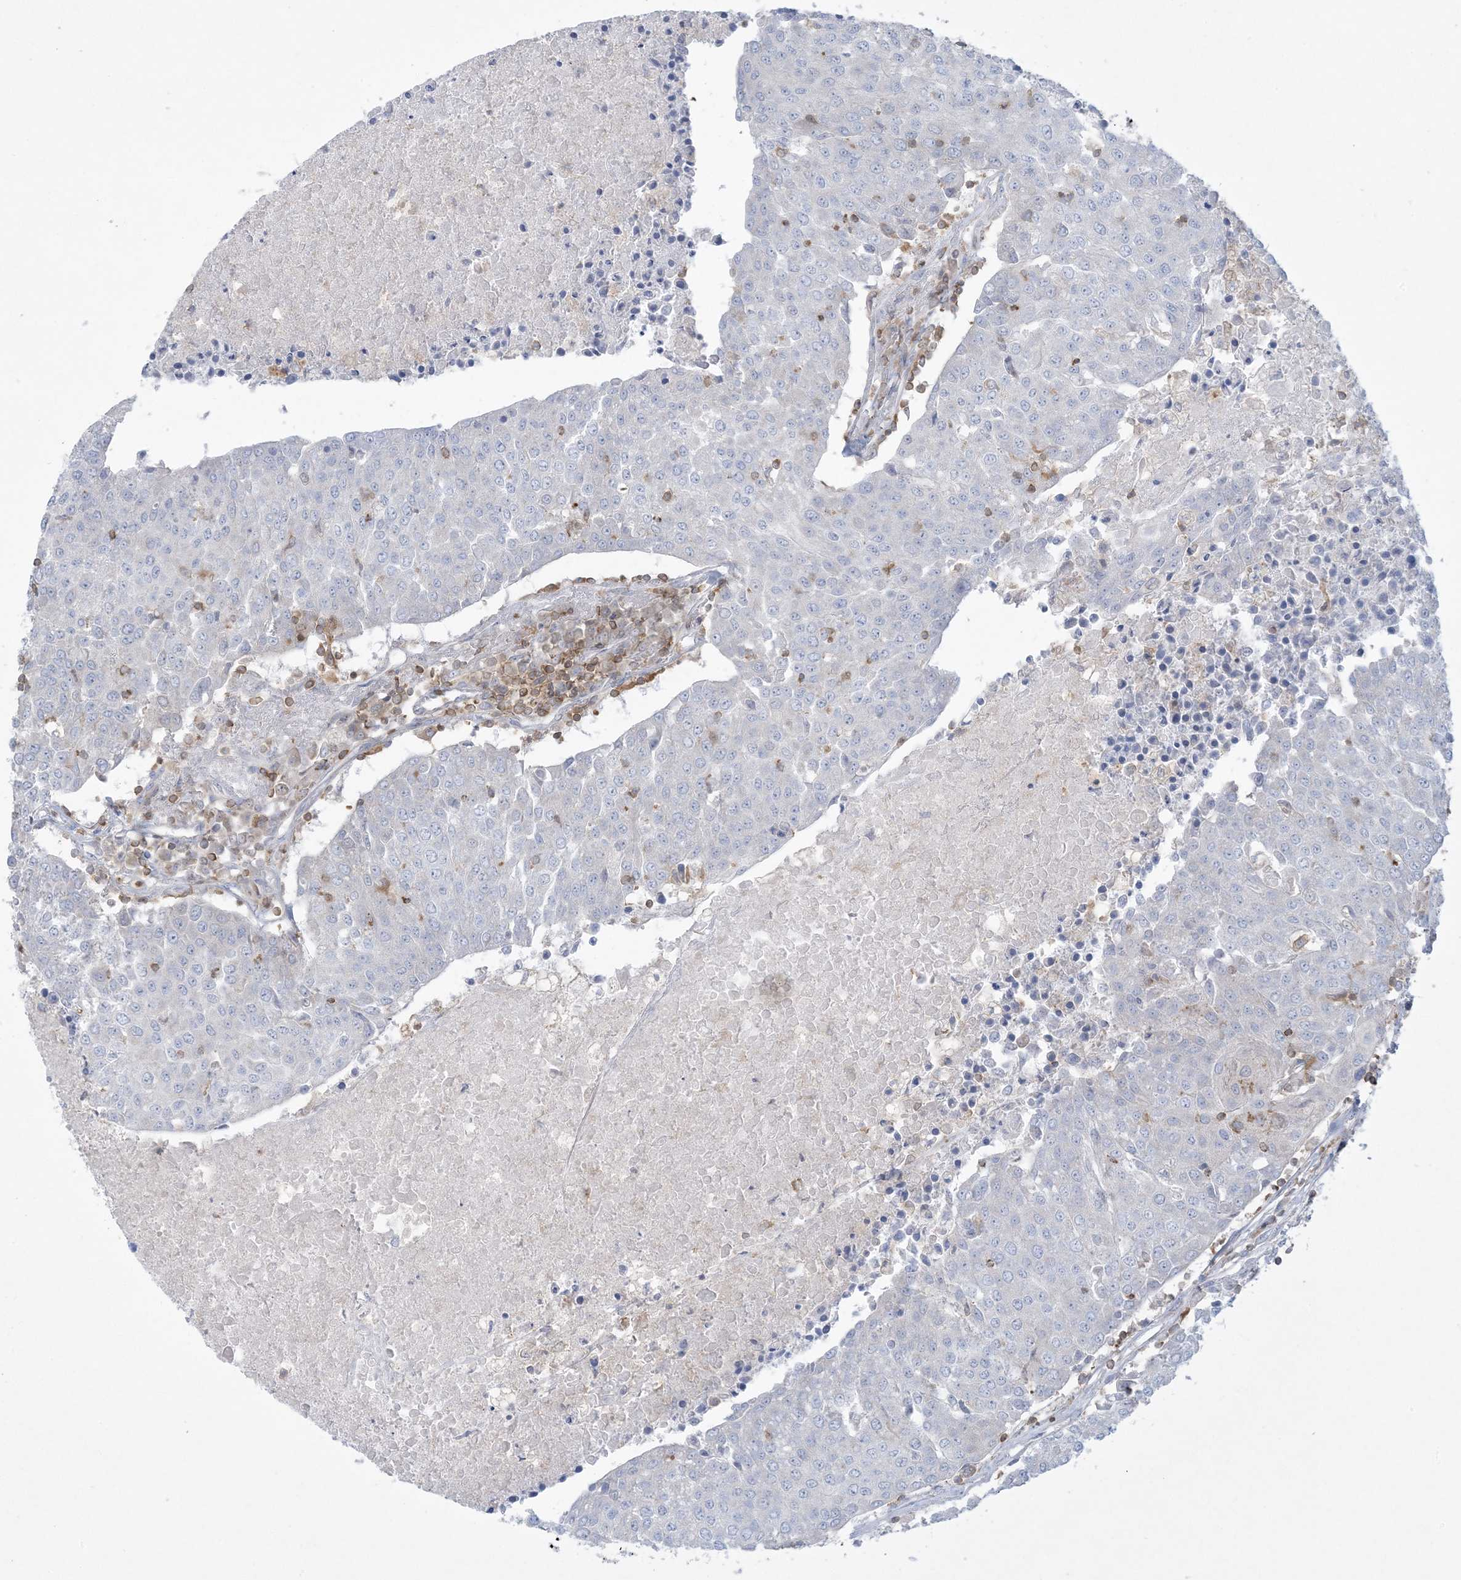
{"staining": {"intensity": "negative", "quantity": "none", "location": "none"}, "tissue": "urothelial cancer", "cell_type": "Tumor cells", "image_type": "cancer", "snomed": [{"axis": "morphology", "description": "Urothelial carcinoma, High grade"}, {"axis": "topography", "description": "Urinary bladder"}], "caption": "Urothelial cancer stained for a protein using IHC demonstrates no expression tumor cells.", "gene": "ARHGAP30", "patient": {"sex": "female", "age": 85}}